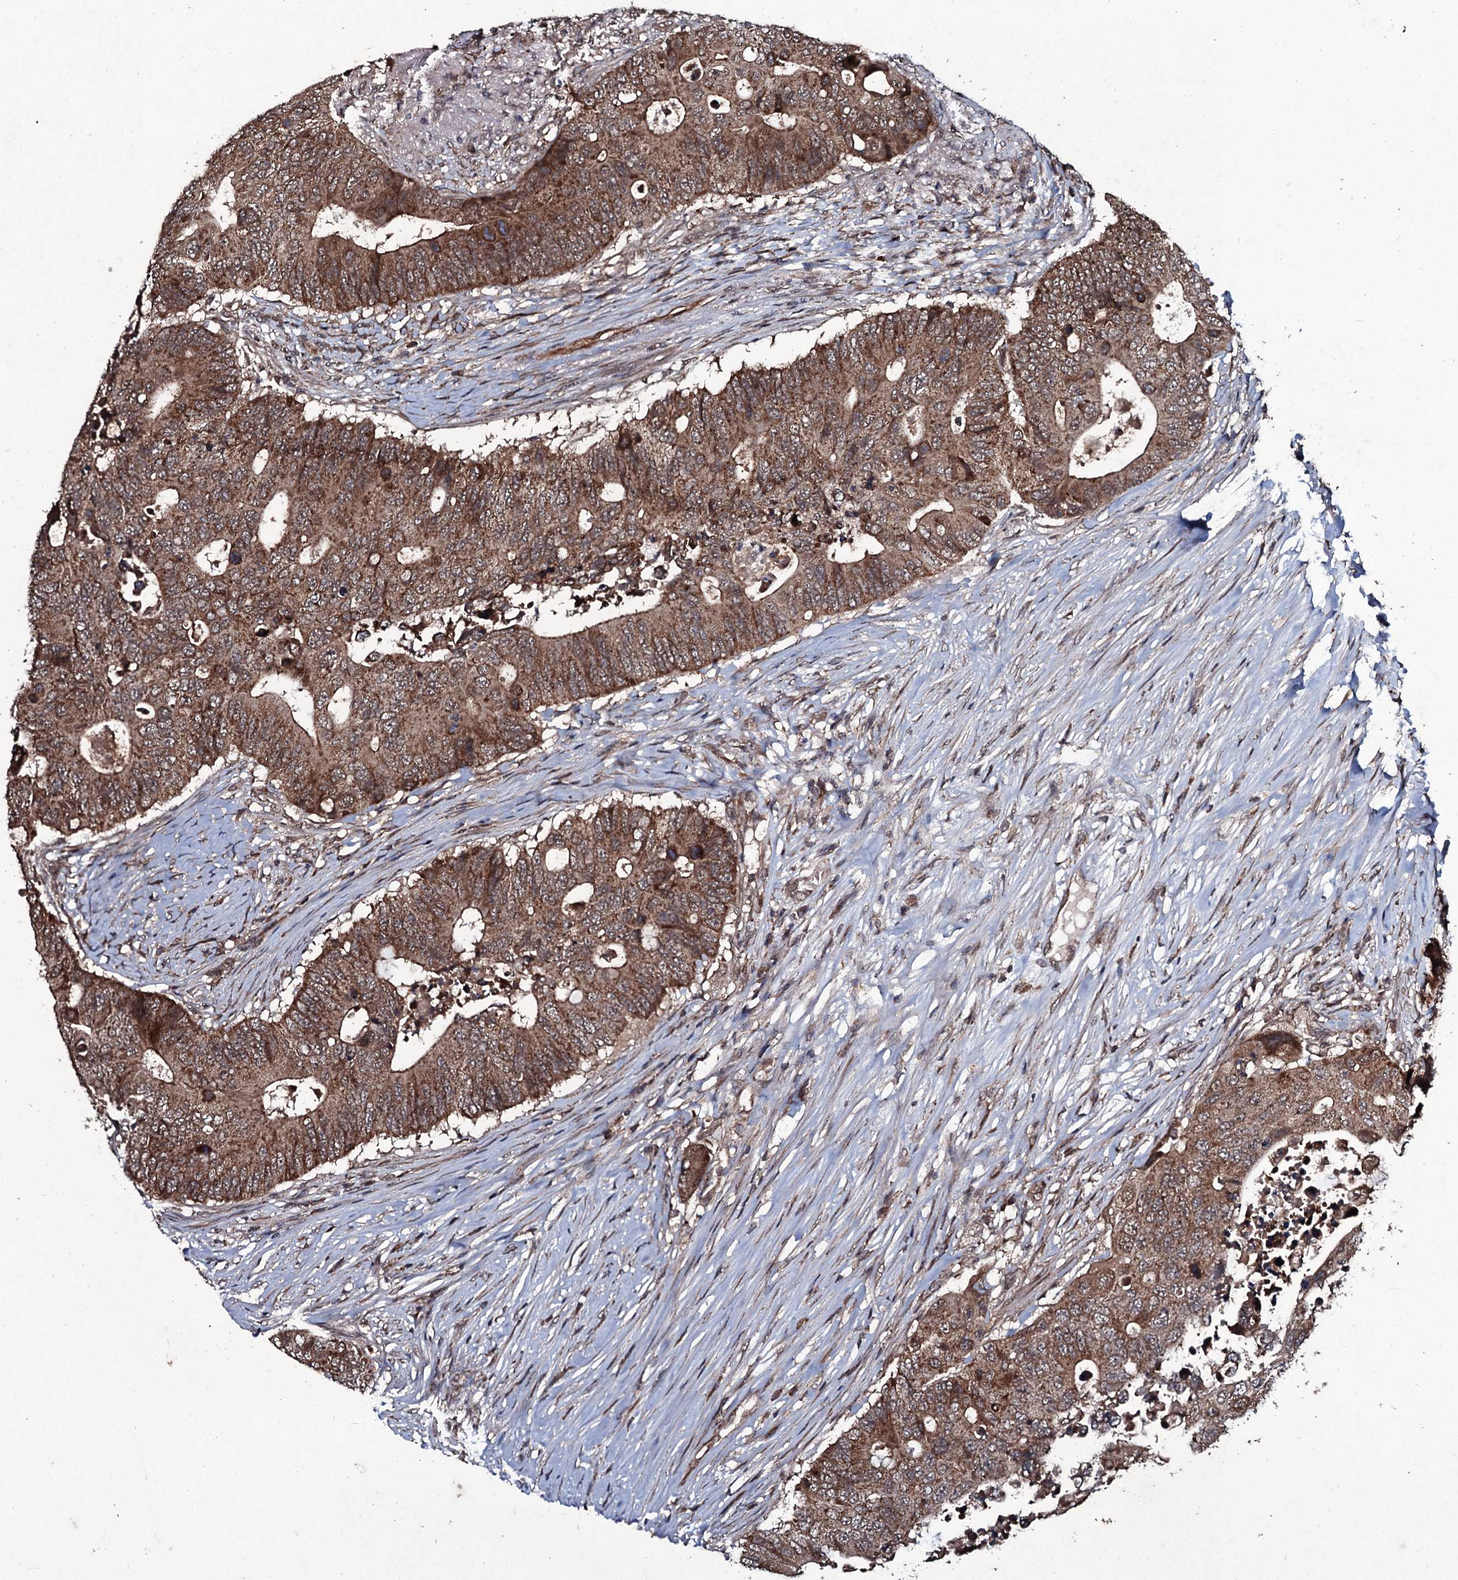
{"staining": {"intensity": "moderate", "quantity": ">75%", "location": "cytoplasmic/membranous,nuclear"}, "tissue": "colorectal cancer", "cell_type": "Tumor cells", "image_type": "cancer", "snomed": [{"axis": "morphology", "description": "Adenocarcinoma, NOS"}, {"axis": "topography", "description": "Colon"}], "caption": "The immunohistochemical stain labels moderate cytoplasmic/membranous and nuclear staining in tumor cells of adenocarcinoma (colorectal) tissue. Using DAB (3,3'-diaminobenzidine) (brown) and hematoxylin (blue) stains, captured at high magnification using brightfield microscopy.", "gene": "MRPS31", "patient": {"sex": "male", "age": 71}}